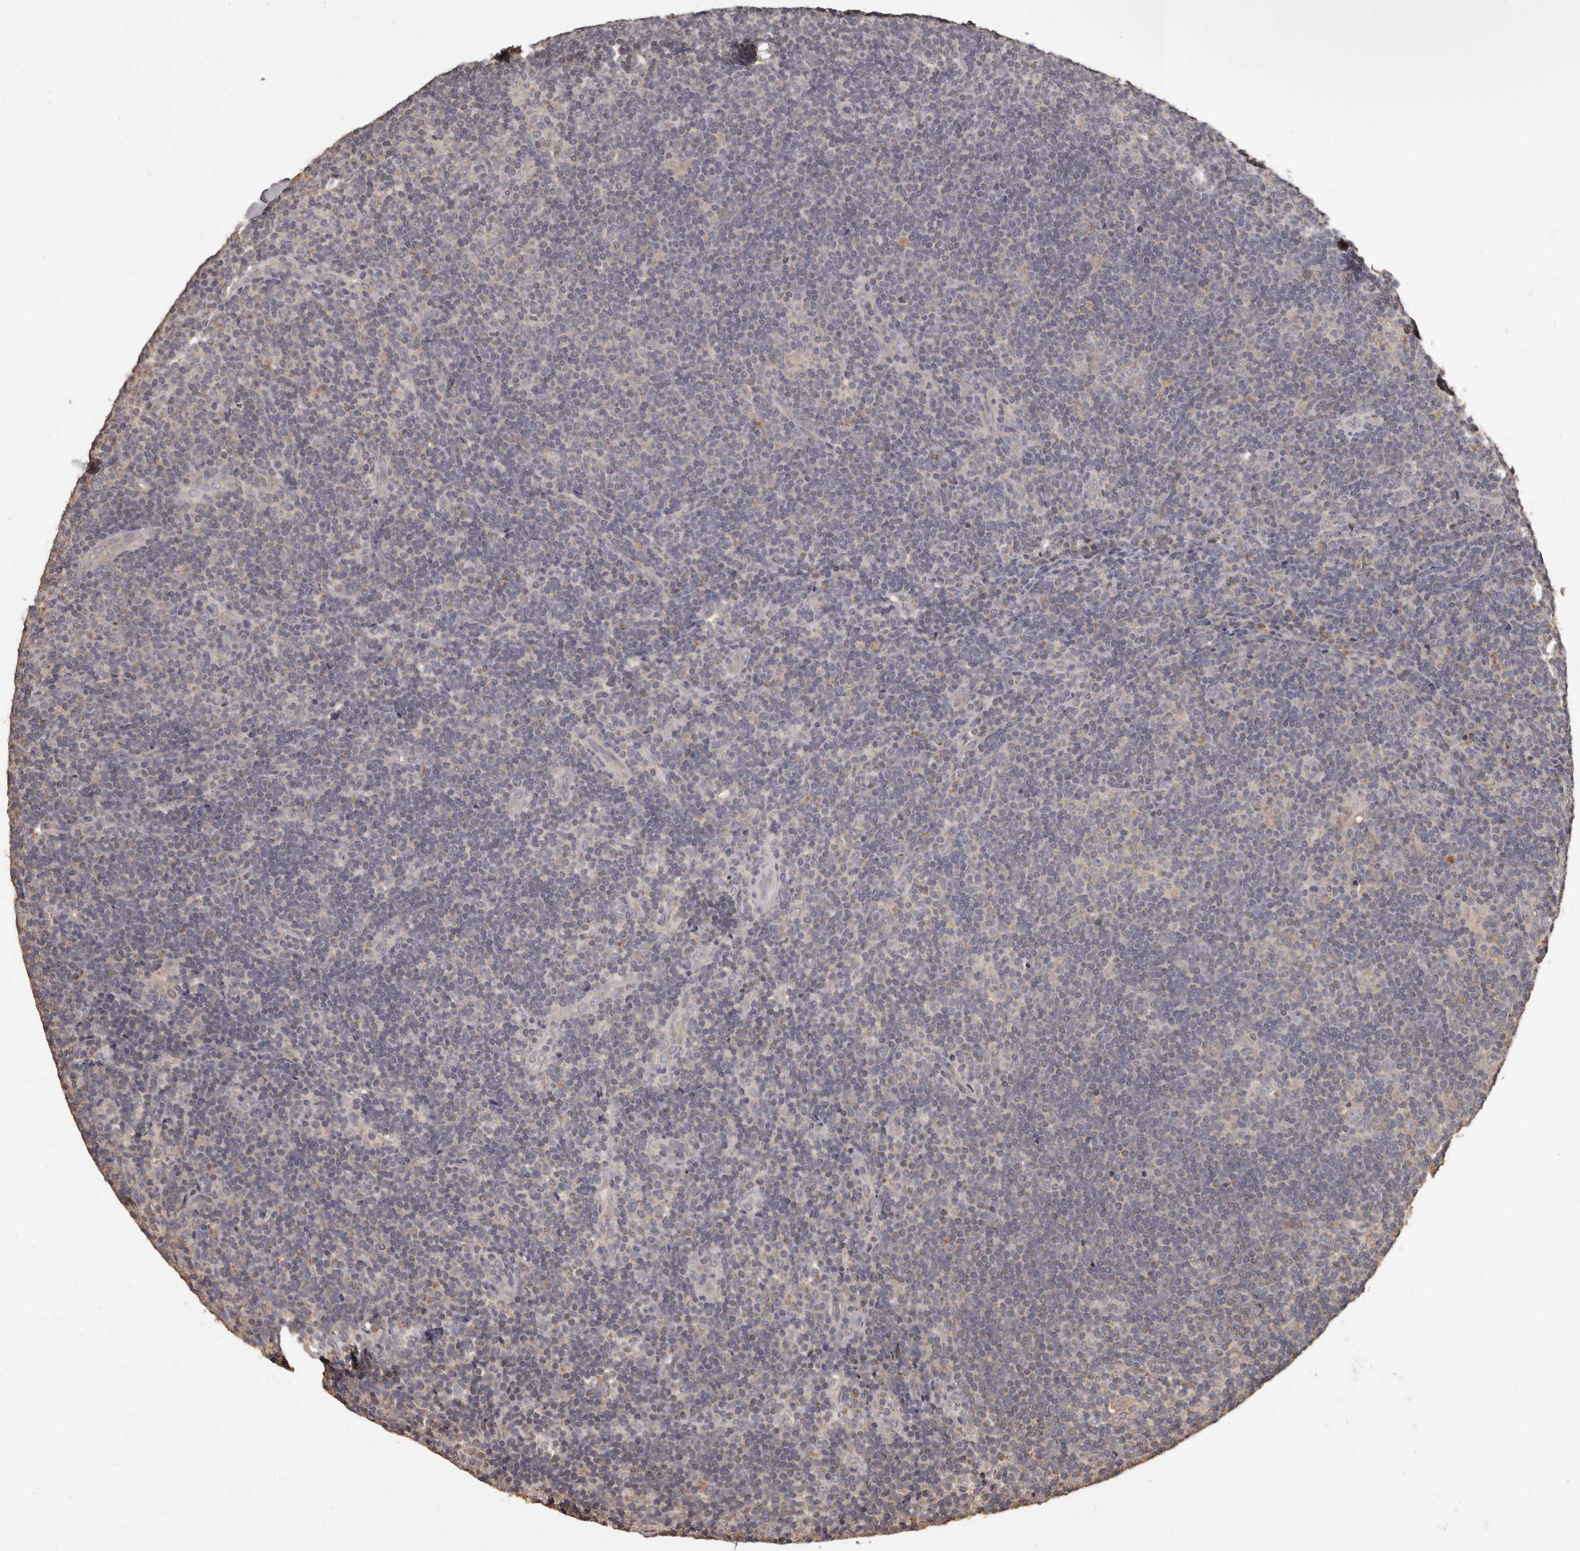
{"staining": {"intensity": "negative", "quantity": "none", "location": "none"}, "tissue": "lymphoma", "cell_type": "Tumor cells", "image_type": "cancer", "snomed": [{"axis": "morphology", "description": "Hodgkin's disease, NOS"}, {"axis": "topography", "description": "Lymph node"}], "caption": "Immunohistochemistry photomicrograph of neoplastic tissue: lymphoma stained with DAB (3,3'-diaminobenzidine) demonstrates no significant protein staining in tumor cells.", "gene": "MGAT5", "patient": {"sex": "female", "age": 57}}